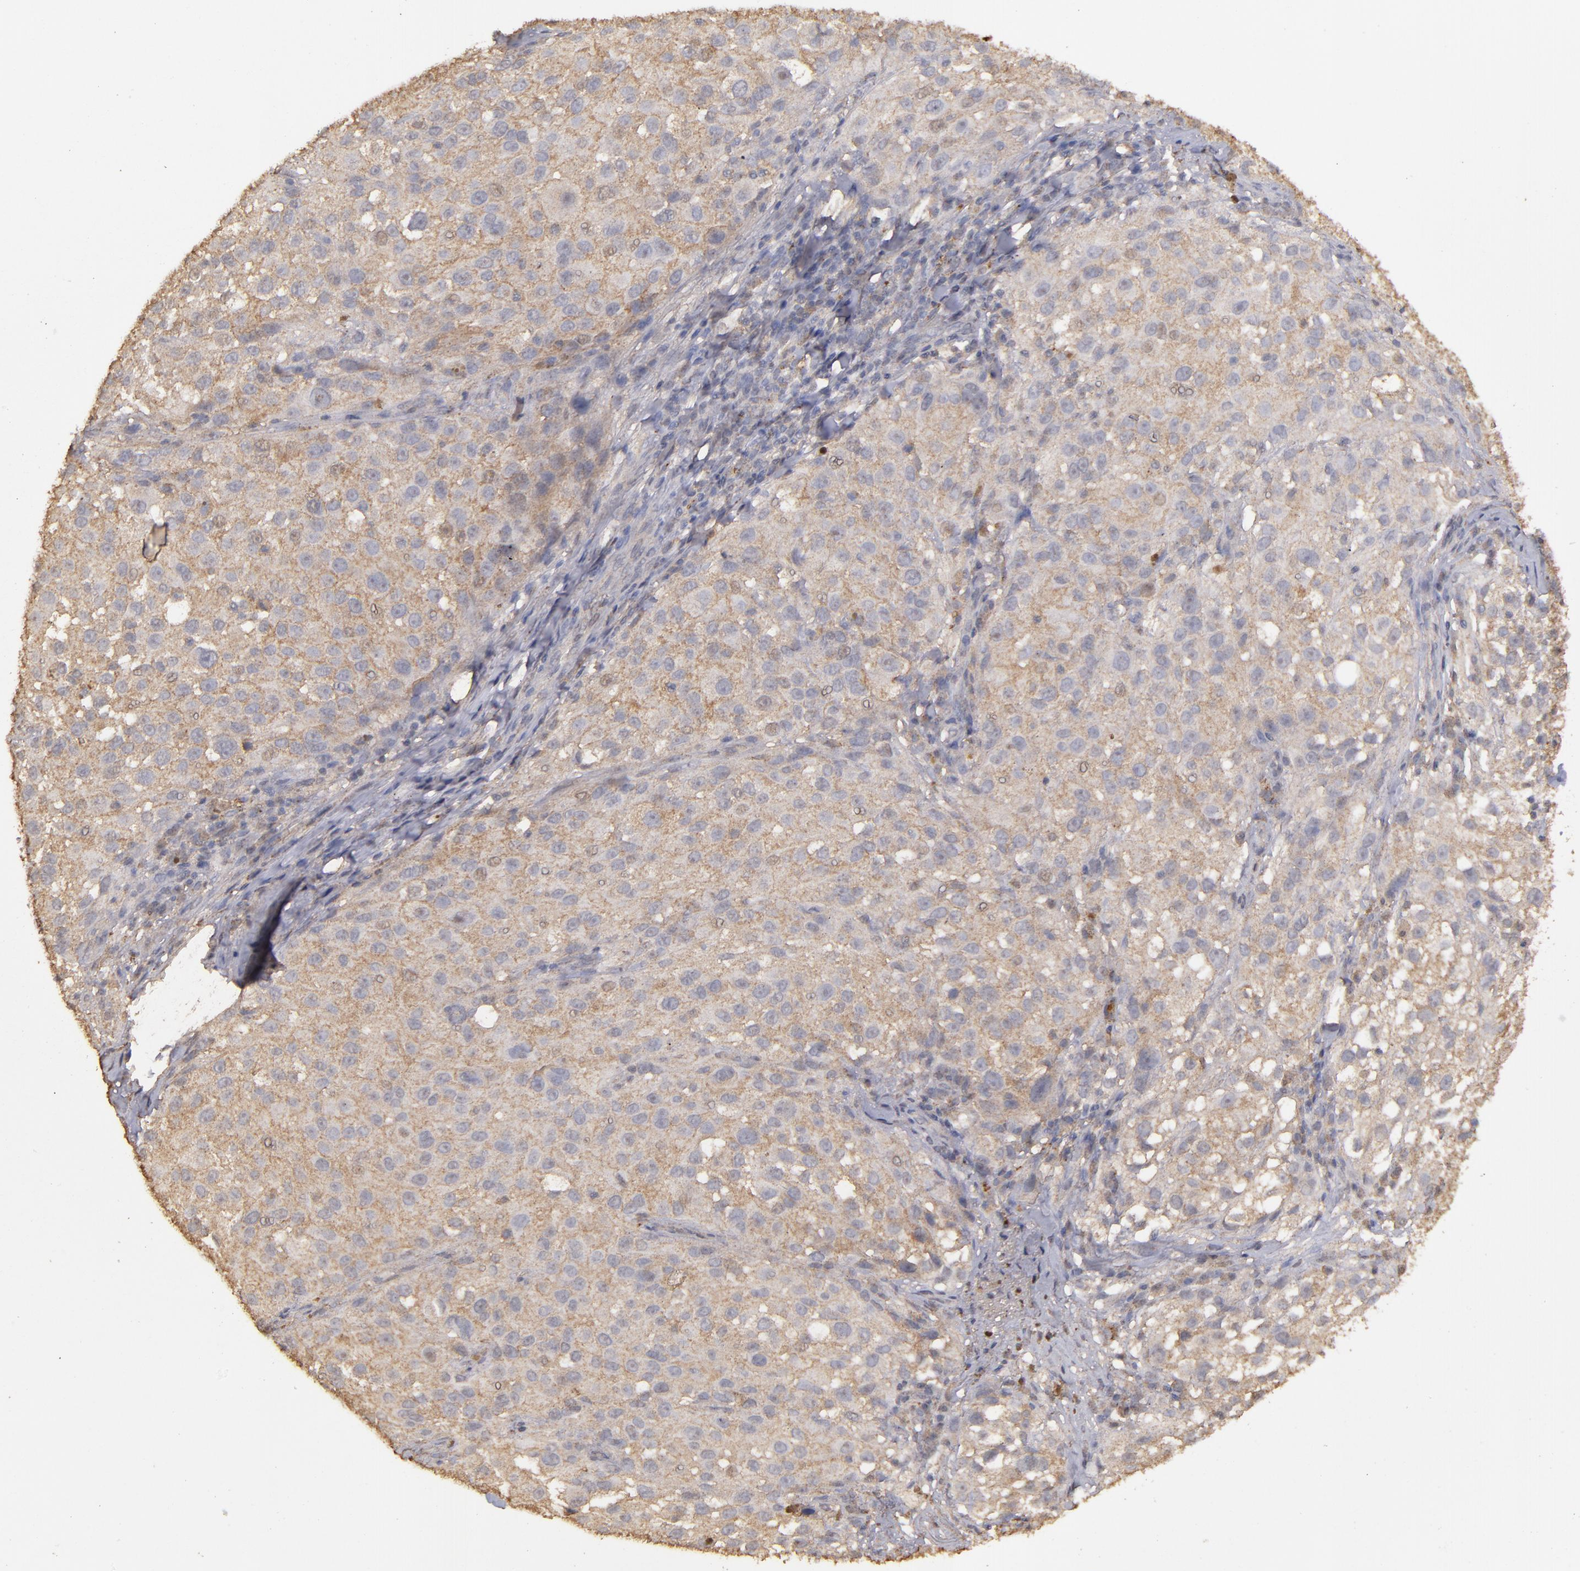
{"staining": {"intensity": "weak", "quantity": ">75%", "location": "cytoplasmic/membranous"}, "tissue": "melanoma", "cell_type": "Tumor cells", "image_type": "cancer", "snomed": [{"axis": "morphology", "description": "Necrosis, NOS"}, {"axis": "morphology", "description": "Malignant melanoma, NOS"}, {"axis": "topography", "description": "Skin"}], "caption": "Malignant melanoma stained with DAB (3,3'-diaminobenzidine) immunohistochemistry (IHC) shows low levels of weak cytoplasmic/membranous expression in approximately >75% of tumor cells.", "gene": "FAT1", "patient": {"sex": "female", "age": 87}}